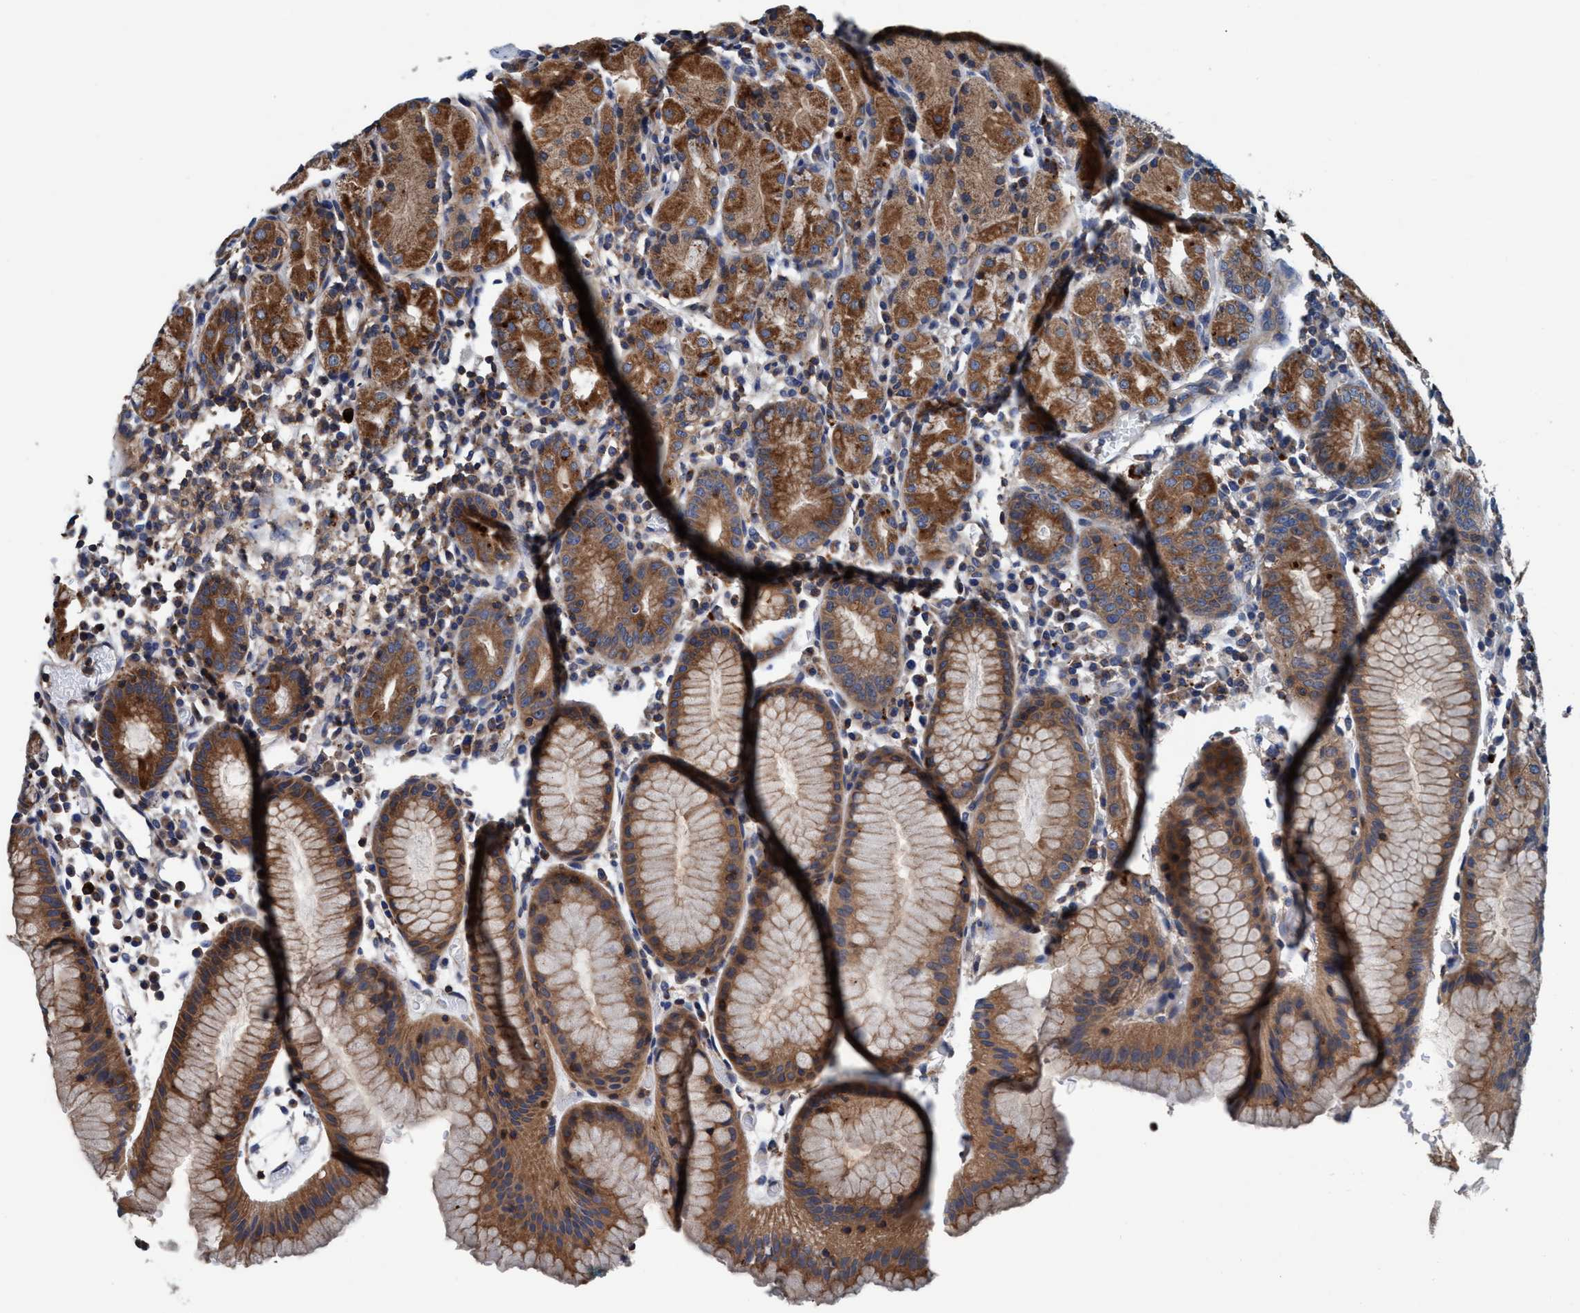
{"staining": {"intensity": "moderate", "quantity": ">75%", "location": "cytoplasmic/membranous"}, "tissue": "stomach", "cell_type": "Glandular cells", "image_type": "normal", "snomed": [{"axis": "morphology", "description": "Normal tissue, NOS"}, {"axis": "topography", "description": "Stomach"}, {"axis": "topography", "description": "Stomach, lower"}], "caption": "A high-resolution image shows immunohistochemistry (IHC) staining of benign stomach, which reveals moderate cytoplasmic/membranous expression in about >75% of glandular cells.", "gene": "ENDOG", "patient": {"sex": "female", "age": 75}}